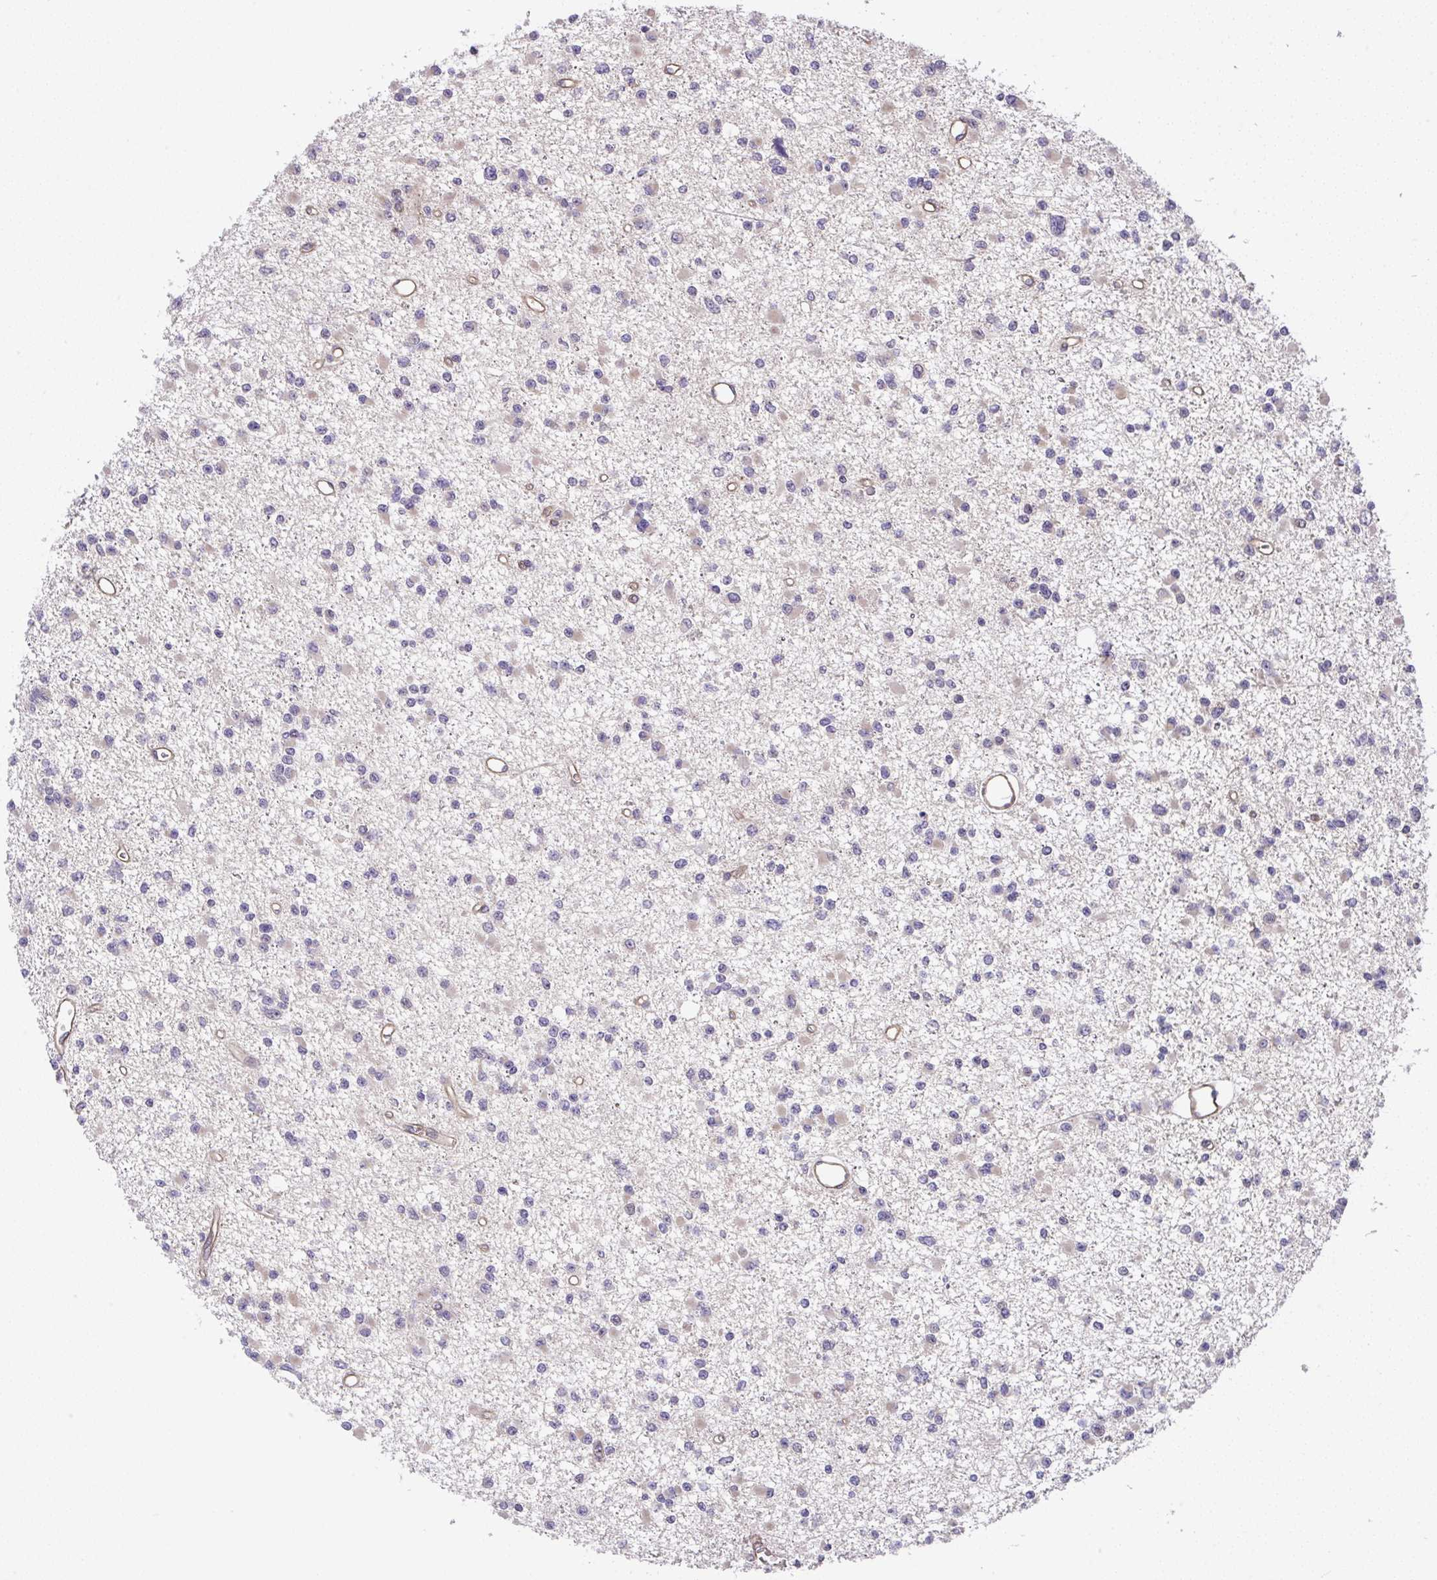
{"staining": {"intensity": "negative", "quantity": "none", "location": "none"}, "tissue": "glioma", "cell_type": "Tumor cells", "image_type": "cancer", "snomed": [{"axis": "morphology", "description": "Glioma, malignant, Low grade"}, {"axis": "topography", "description": "Brain"}], "caption": "Immunohistochemistry photomicrograph of neoplastic tissue: glioma stained with DAB (3,3'-diaminobenzidine) reveals no significant protein positivity in tumor cells.", "gene": "ZNF696", "patient": {"sex": "female", "age": 22}}